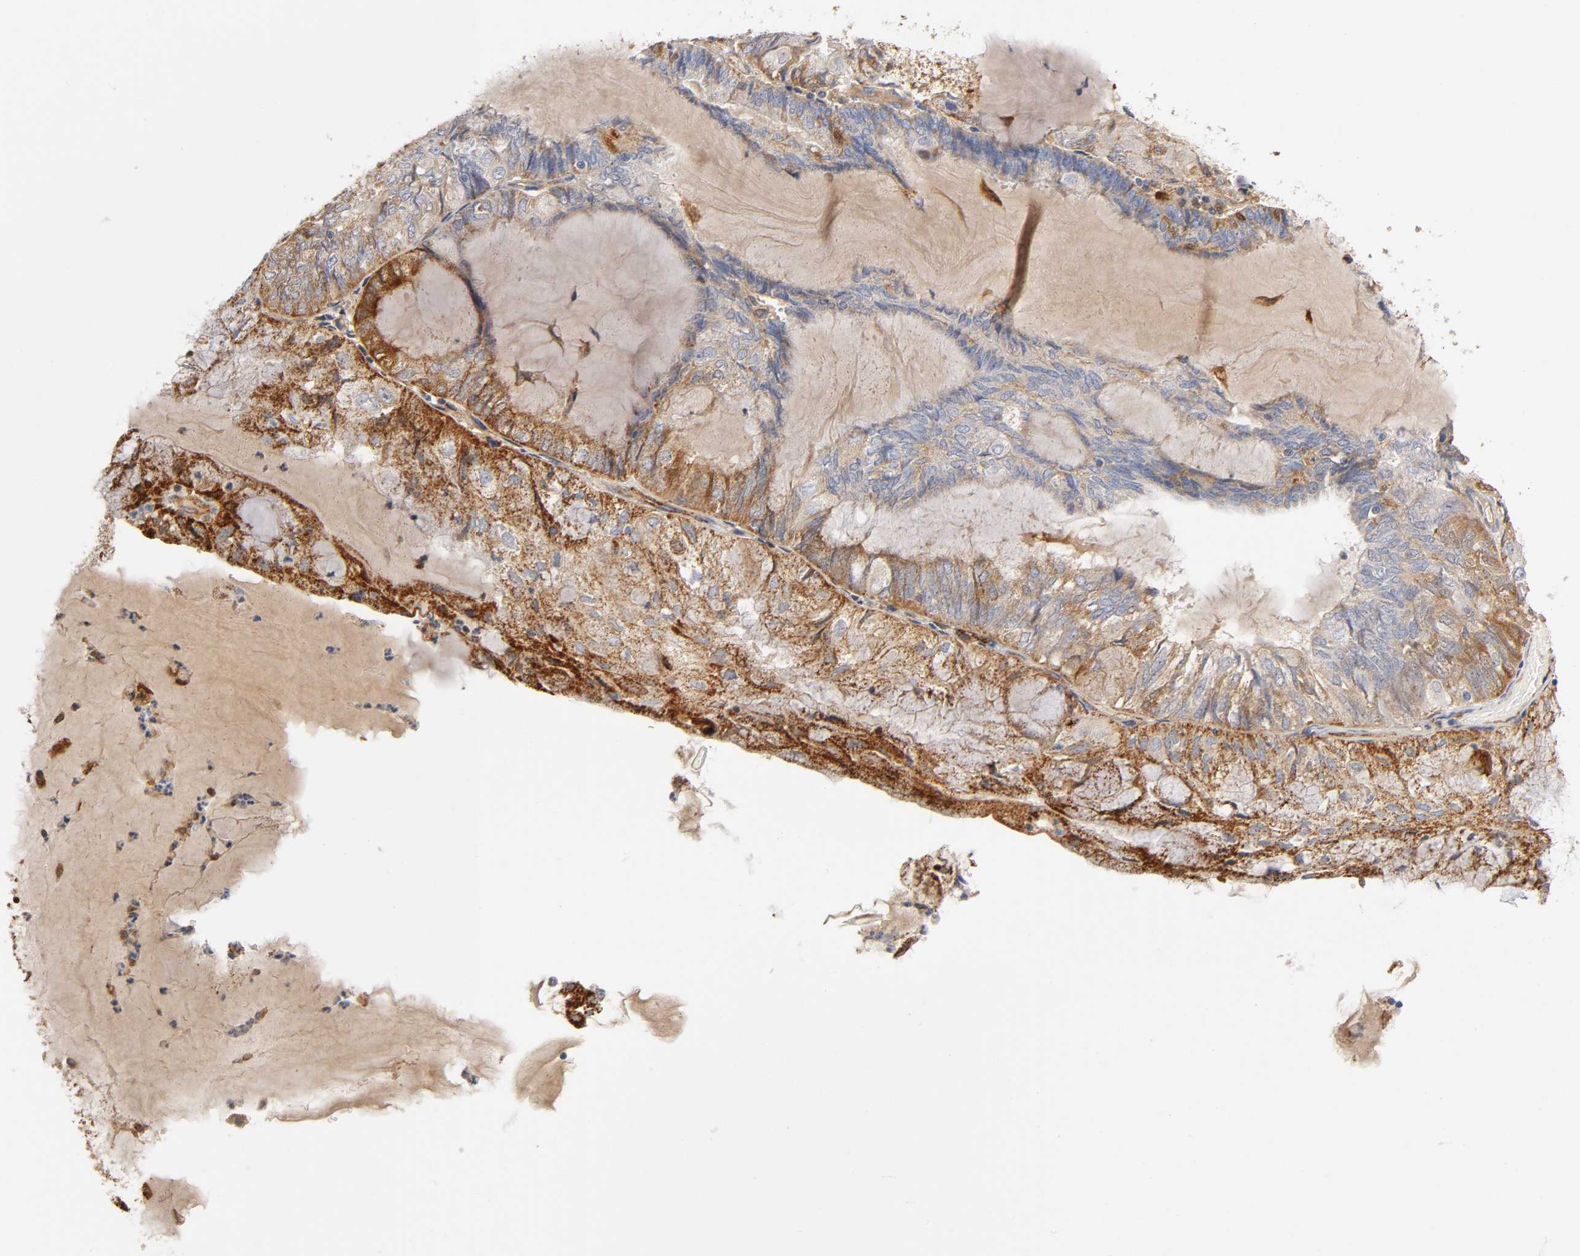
{"staining": {"intensity": "moderate", "quantity": ">75%", "location": "cytoplasmic/membranous"}, "tissue": "endometrial cancer", "cell_type": "Tumor cells", "image_type": "cancer", "snomed": [{"axis": "morphology", "description": "Adenocarcinoma, NOS"}, {"axis": "topography", "description": "Endometrium"}], "caption": "Endometrial cancer stained with immunohistochemistry shows moderate cytoplasmic/membranous positivity in about >75% of tumor cells. The protein is shown in brown color, while the nuclei are stained blue.", "gene": "ISG15", "patient": {"sex": "female", "age": 81}}